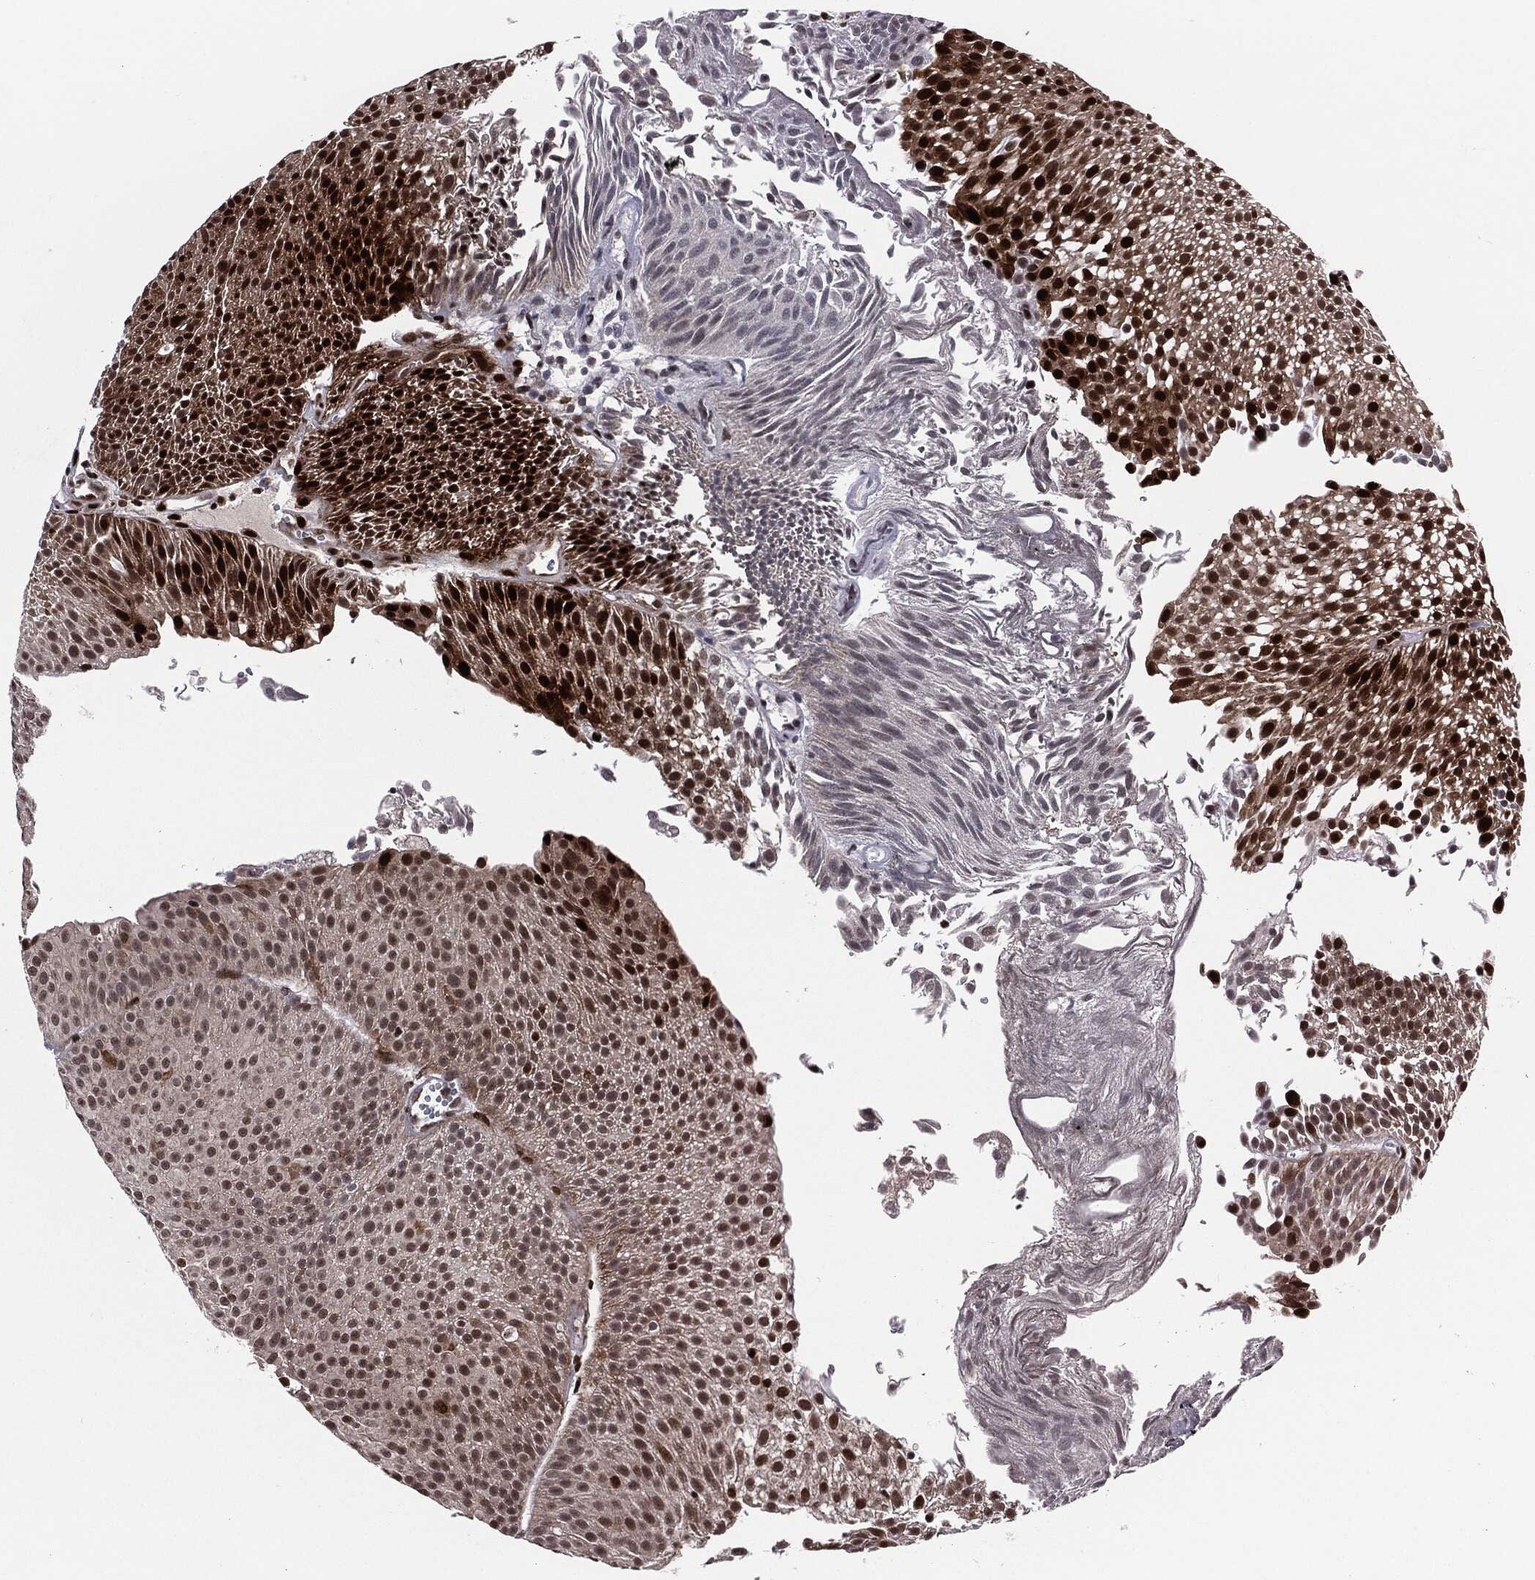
{"staining": {"intensity": "strong", "quantity": "25%-75%", "location": "nuclear"}, "tissue": "urothelial cancer", "cell_type": "Tumor cells", "image_type": "cancer", "snomed": [{"axis": "morphology", "description": "Urothelial carcinoma, Low grade"}, {"axis": "topography", "description": "Urinary bladder"}], "caption": "Urothelial carcinoma (low-grade) stained with a brown dye exhibits strong nuclear positive positivity in about 25%-75% of tumor cells.", "gene": "AKT2", "patient": {"sex": "male", "age": 65}}